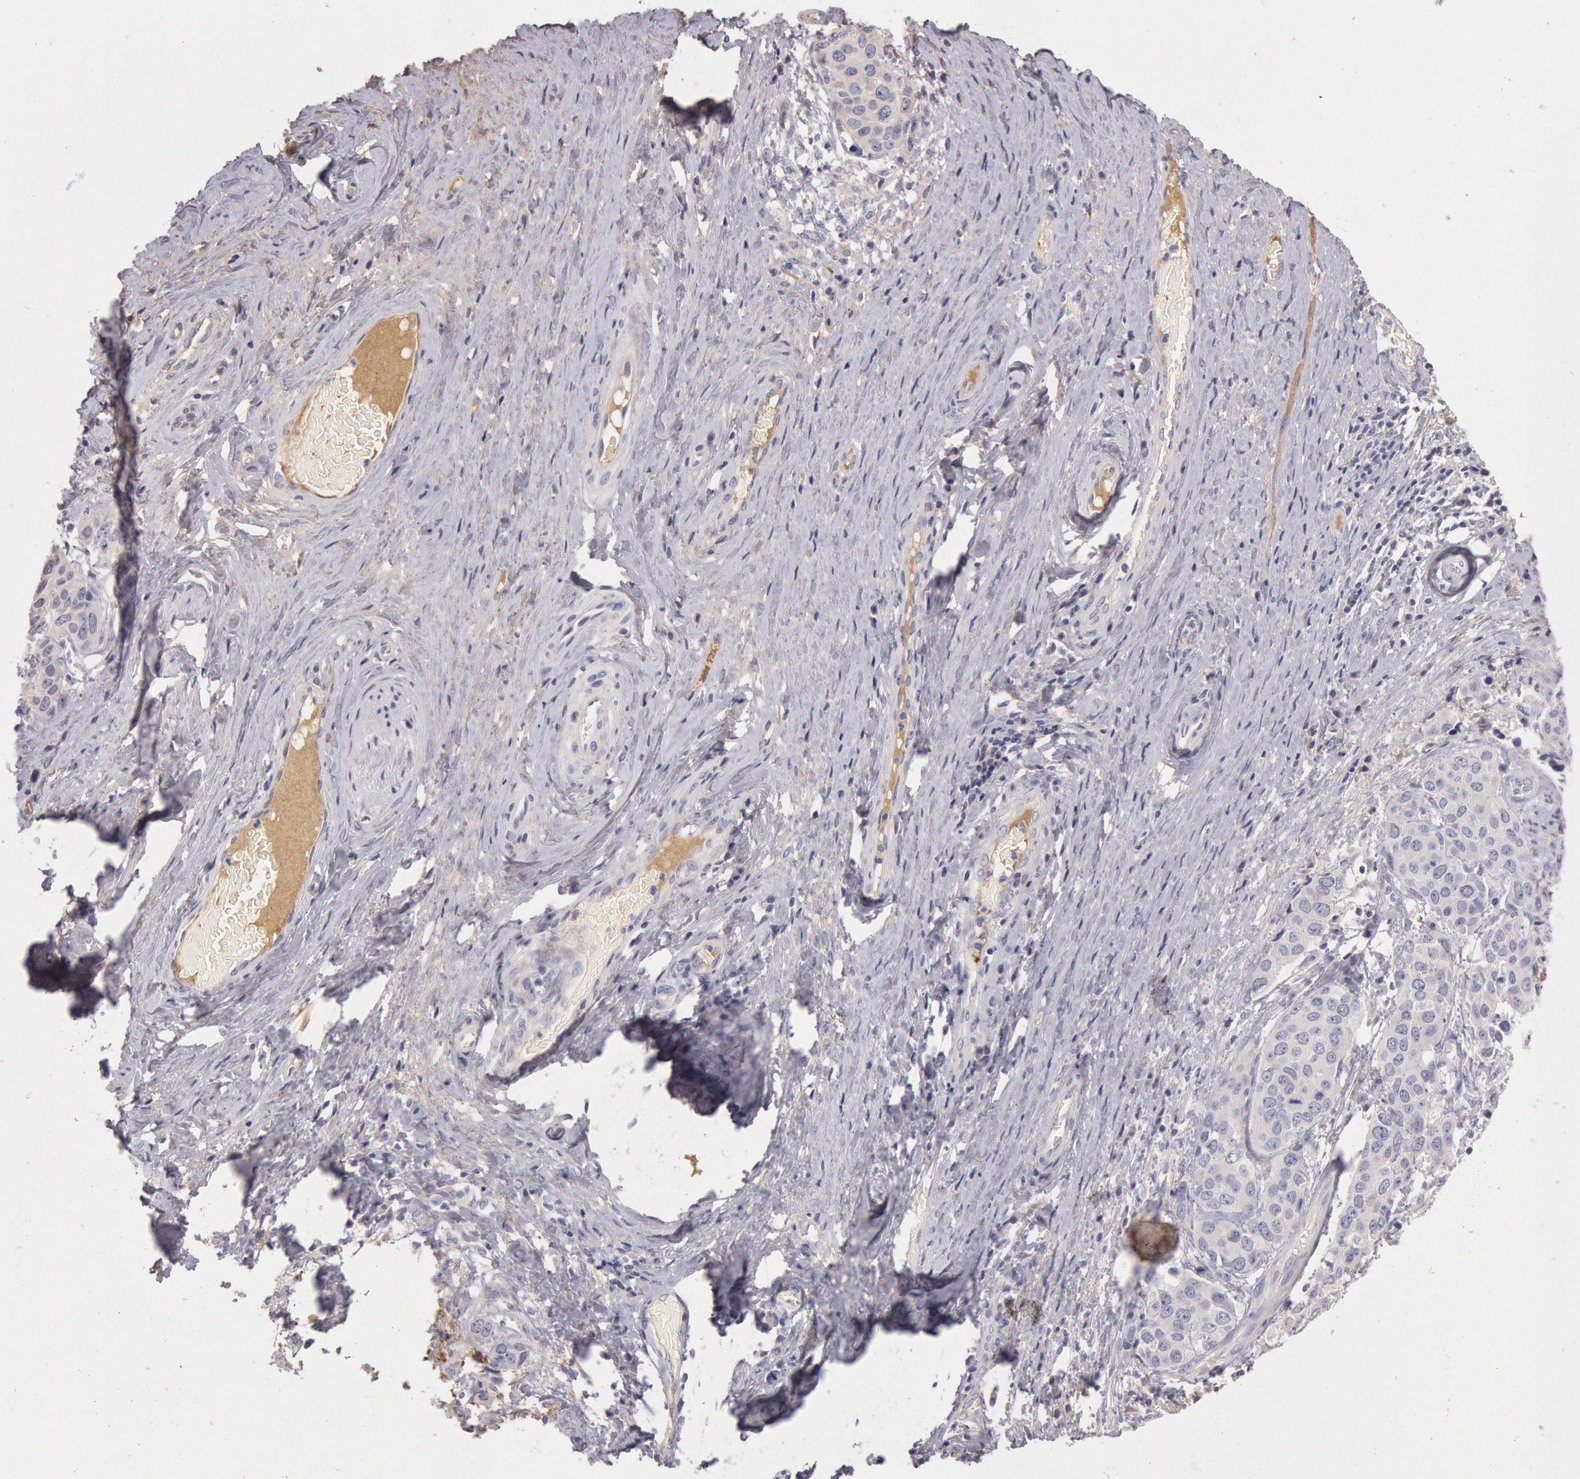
{"staining": {"intensity": "negative", "quantity": "none", "location": "none"}, "tissue": "cervical cancer", "cell_type": "Tumor cells", "image_type": "cancer", "snomed": [{"axis": "morphology", "description": "Squamous cell carcinoma, NOS"}, {"axis": "topography", "description": "Cervix"}], "caption": "This is an immunohistochemistry histopathology image of human cervical squamous cell carcinoma. There is no staining in tumor cells.", "gene": "C1R", "patient": {"sex": "female", "age": 54}}